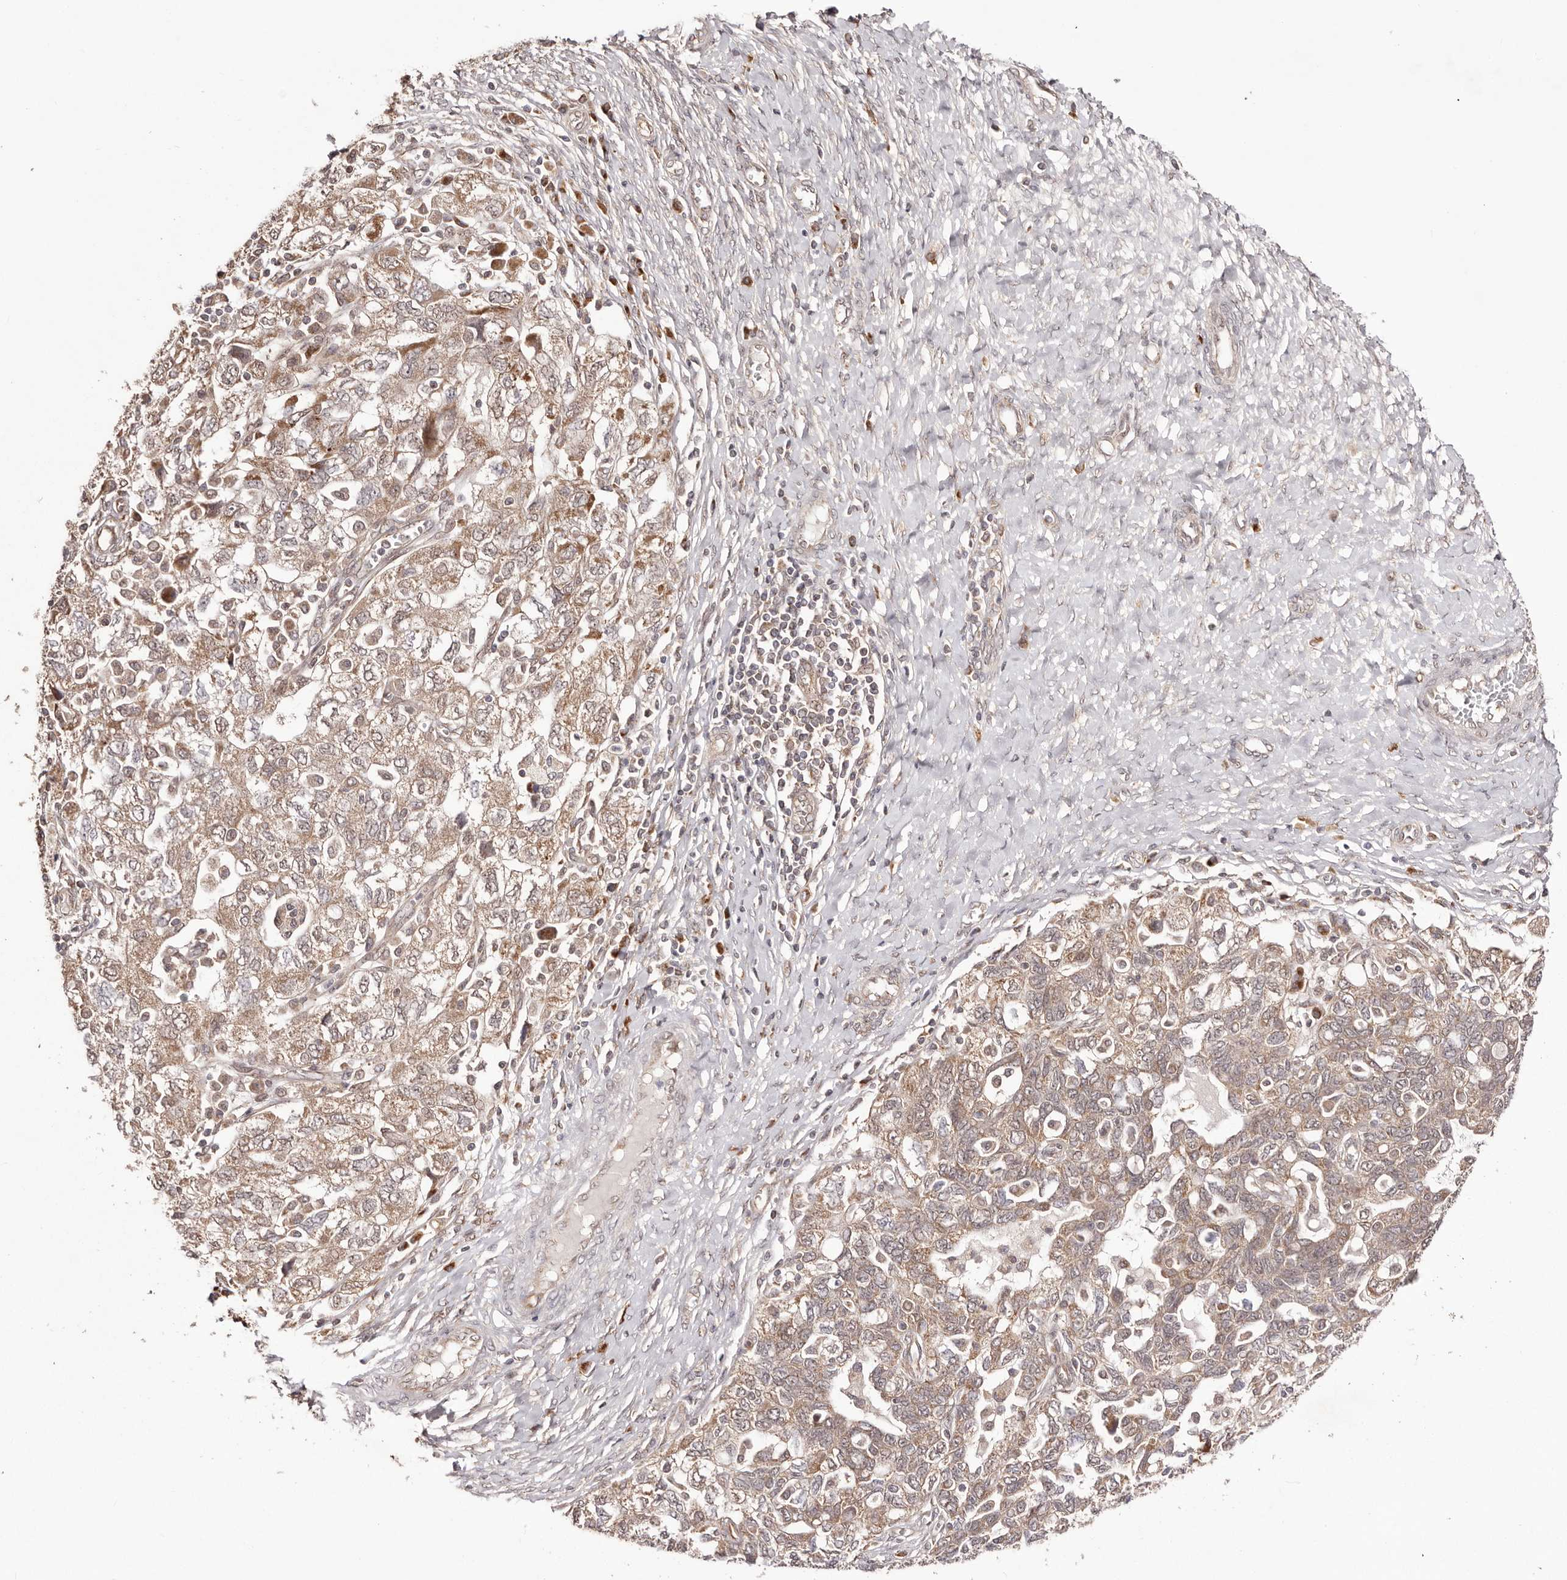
{"staining": {"intensity": "weak", "quantity": ">75%", "location": "cytoplasmic/membranous"}, "tissue": "ovarian cancer", "cell_type": "Tumor cells", "image_type": "cancer", "snomed": [{"axis": "morphology", "description": "Carcinoma, NOS"}, {"axis": "morphology", "description": "Cystadenocarcinoma, serous, NOS"}, {"axis": "topography", "description": "Ovary"}], "caption": "Protein staining reveals weak cytoplasmic/membranous expression in approximately >75% of tumor cells in serous cystadenocarcinoma (ovarian).", "gene": "EGR3", "patient": {"sex": "female", "age": 69}}